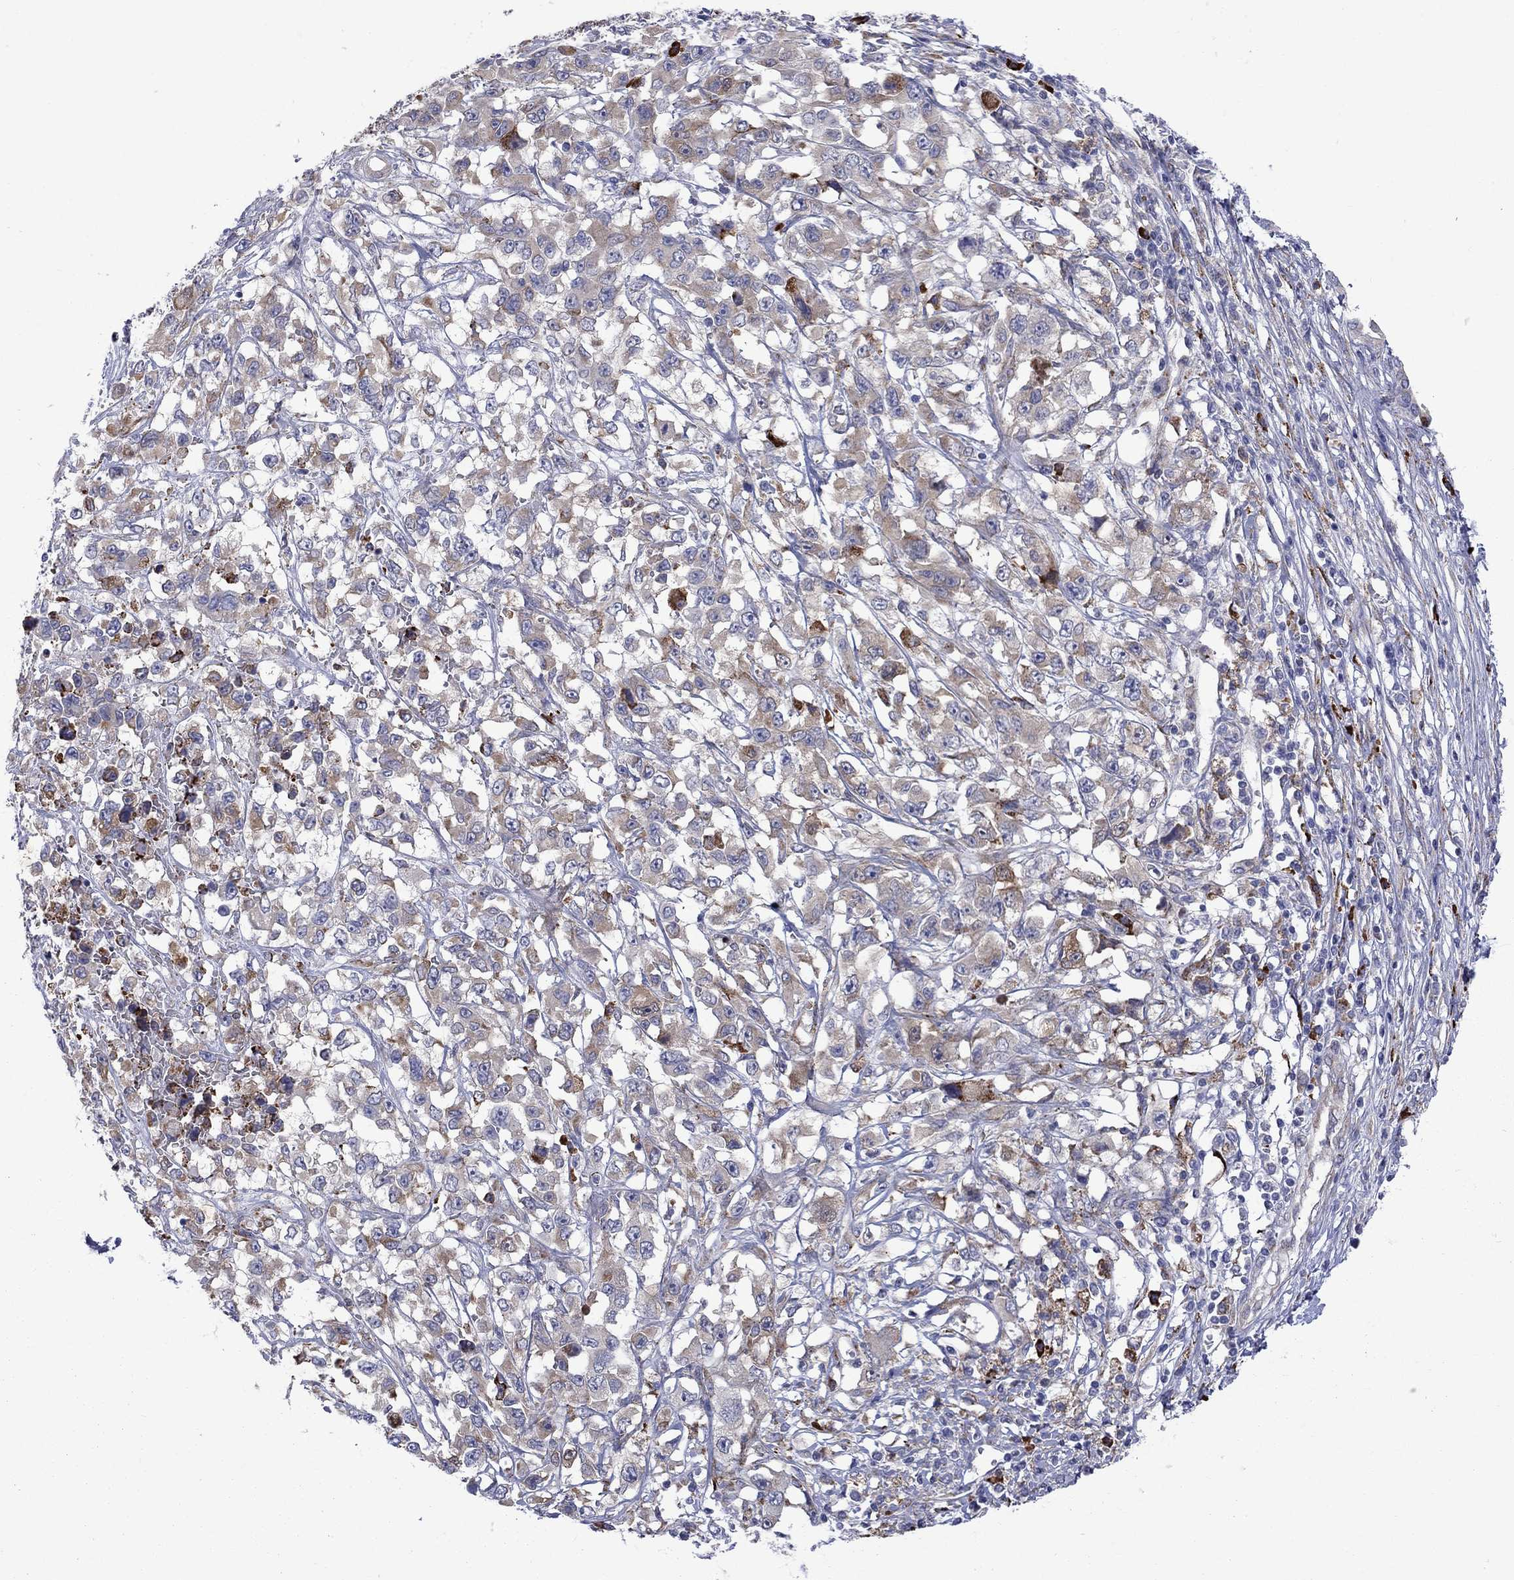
{"staining": {"intensity": "strong", "quantity": "<25%", "location": "cytoplasmic/membranous"}, "tissue": "liver cancer", "cell_type": "Tumor cells", "image_type": "cancer", "snomed": [{"axis": "morphology", "description": "Adenocarcinoma, NOS"}, {"axis": "morphology", "description": "Cholangiocarcinoma"}, {"axis": "topography", "description": "Liver"}], "caption": "Liver cancer was stained to show a protein in brown. There is medium levels of strong cytoplasmic/membranous positivity in approximately <25% of tumor cells.", "gene": "ASNS", "patient": {"sex": "male", "age": 64}}